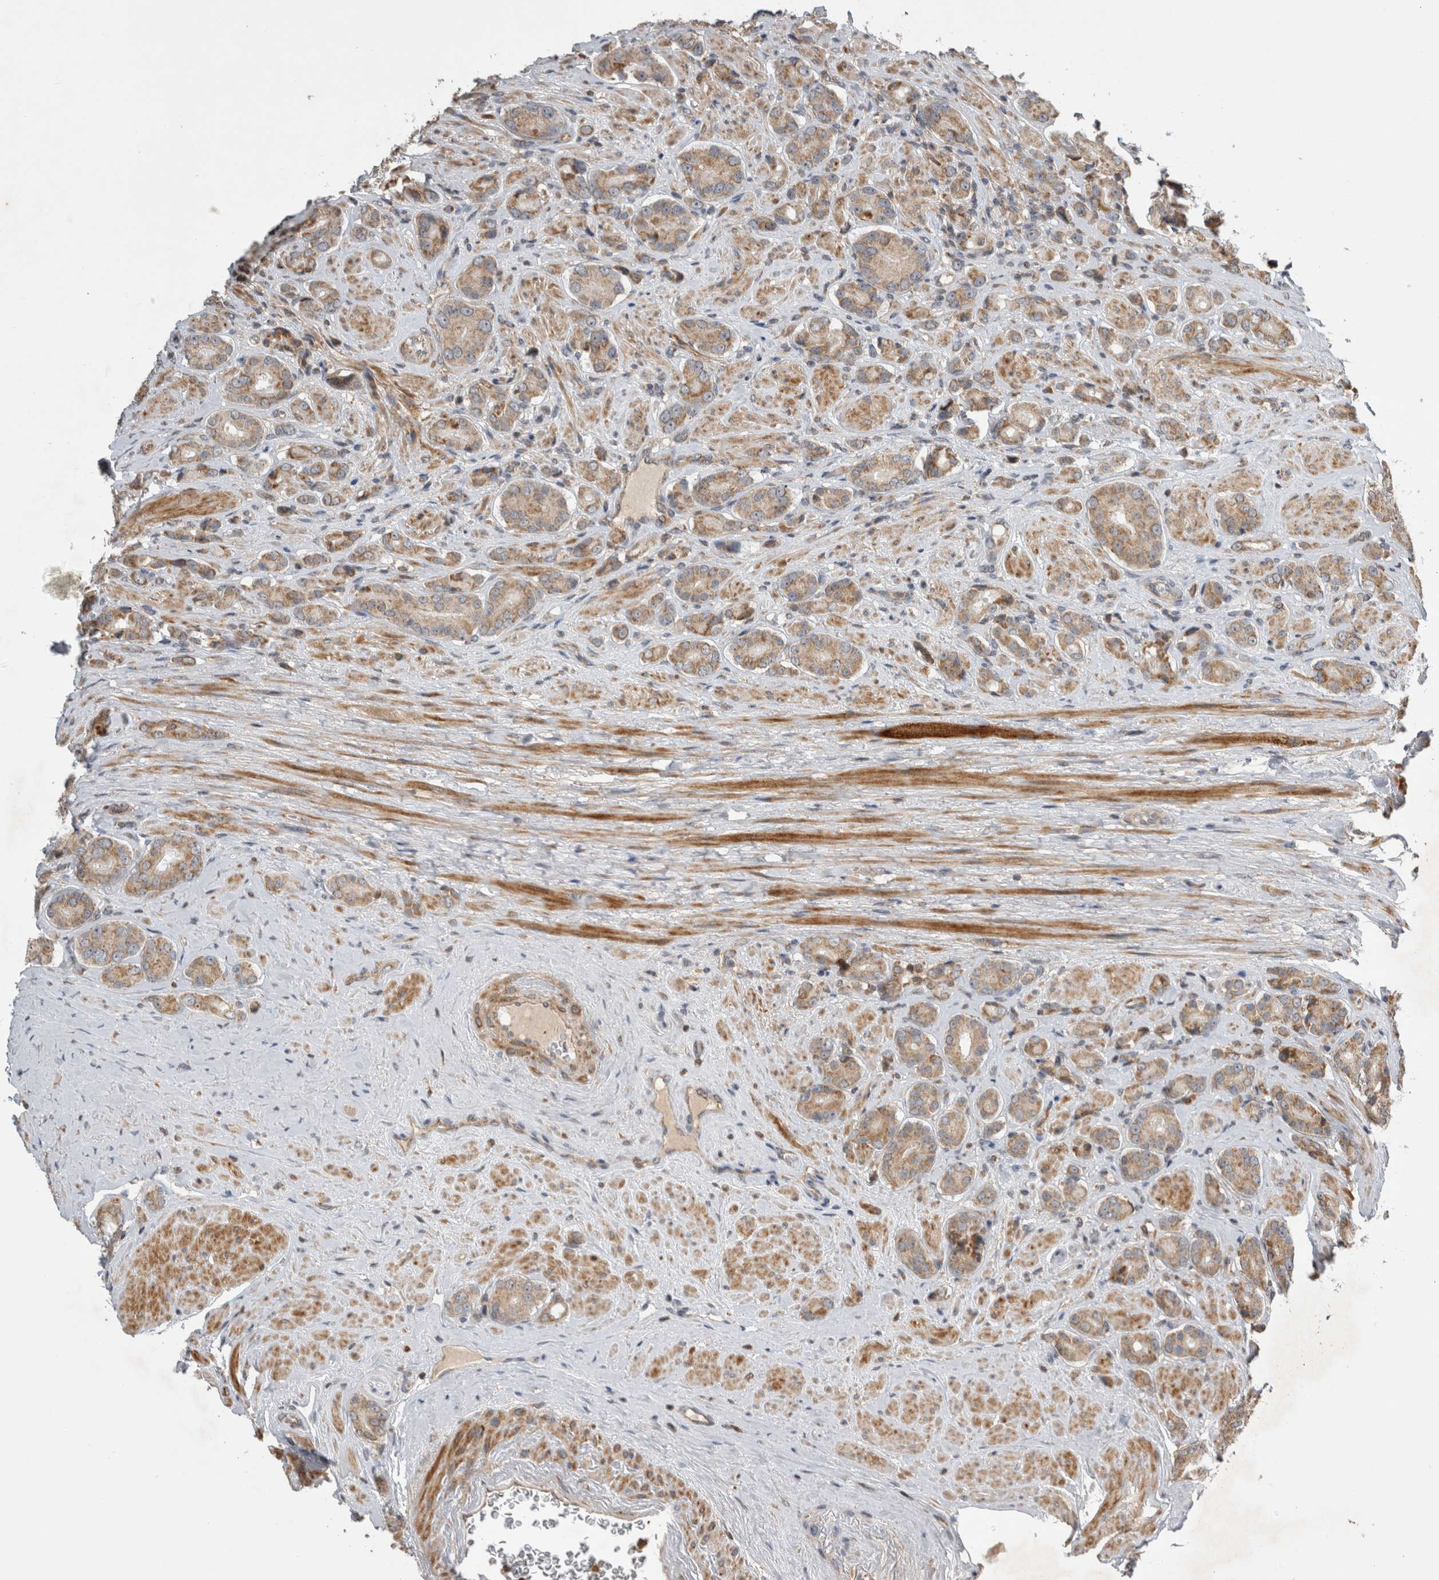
{"staining": {"intensity": "weak", "quantity": ">75%", "location": "cytoplasmic/membranous"}, "tissue": "prostate cancer", "cell_type": "Tumor cells", "image_type": "cancer", "snomed": [{"axis": "morphology", "description": "Adenocarcinoma, High grade"}, {"axis": "topography", "description": "Prostate"}], "caption": "Weak cytoplasmic/membranous protein positivity is identified in approximately >75% of tumor cells in prostate high-grade adenocarcinoma. The staining was performed using DAB to visualize the protein expression in brown, while the nuclei were stained in blue with hematoxylin (Magnification: 20x).", "gene": "KCNIP1", "patient": {"sex": "male", "age": 71}}